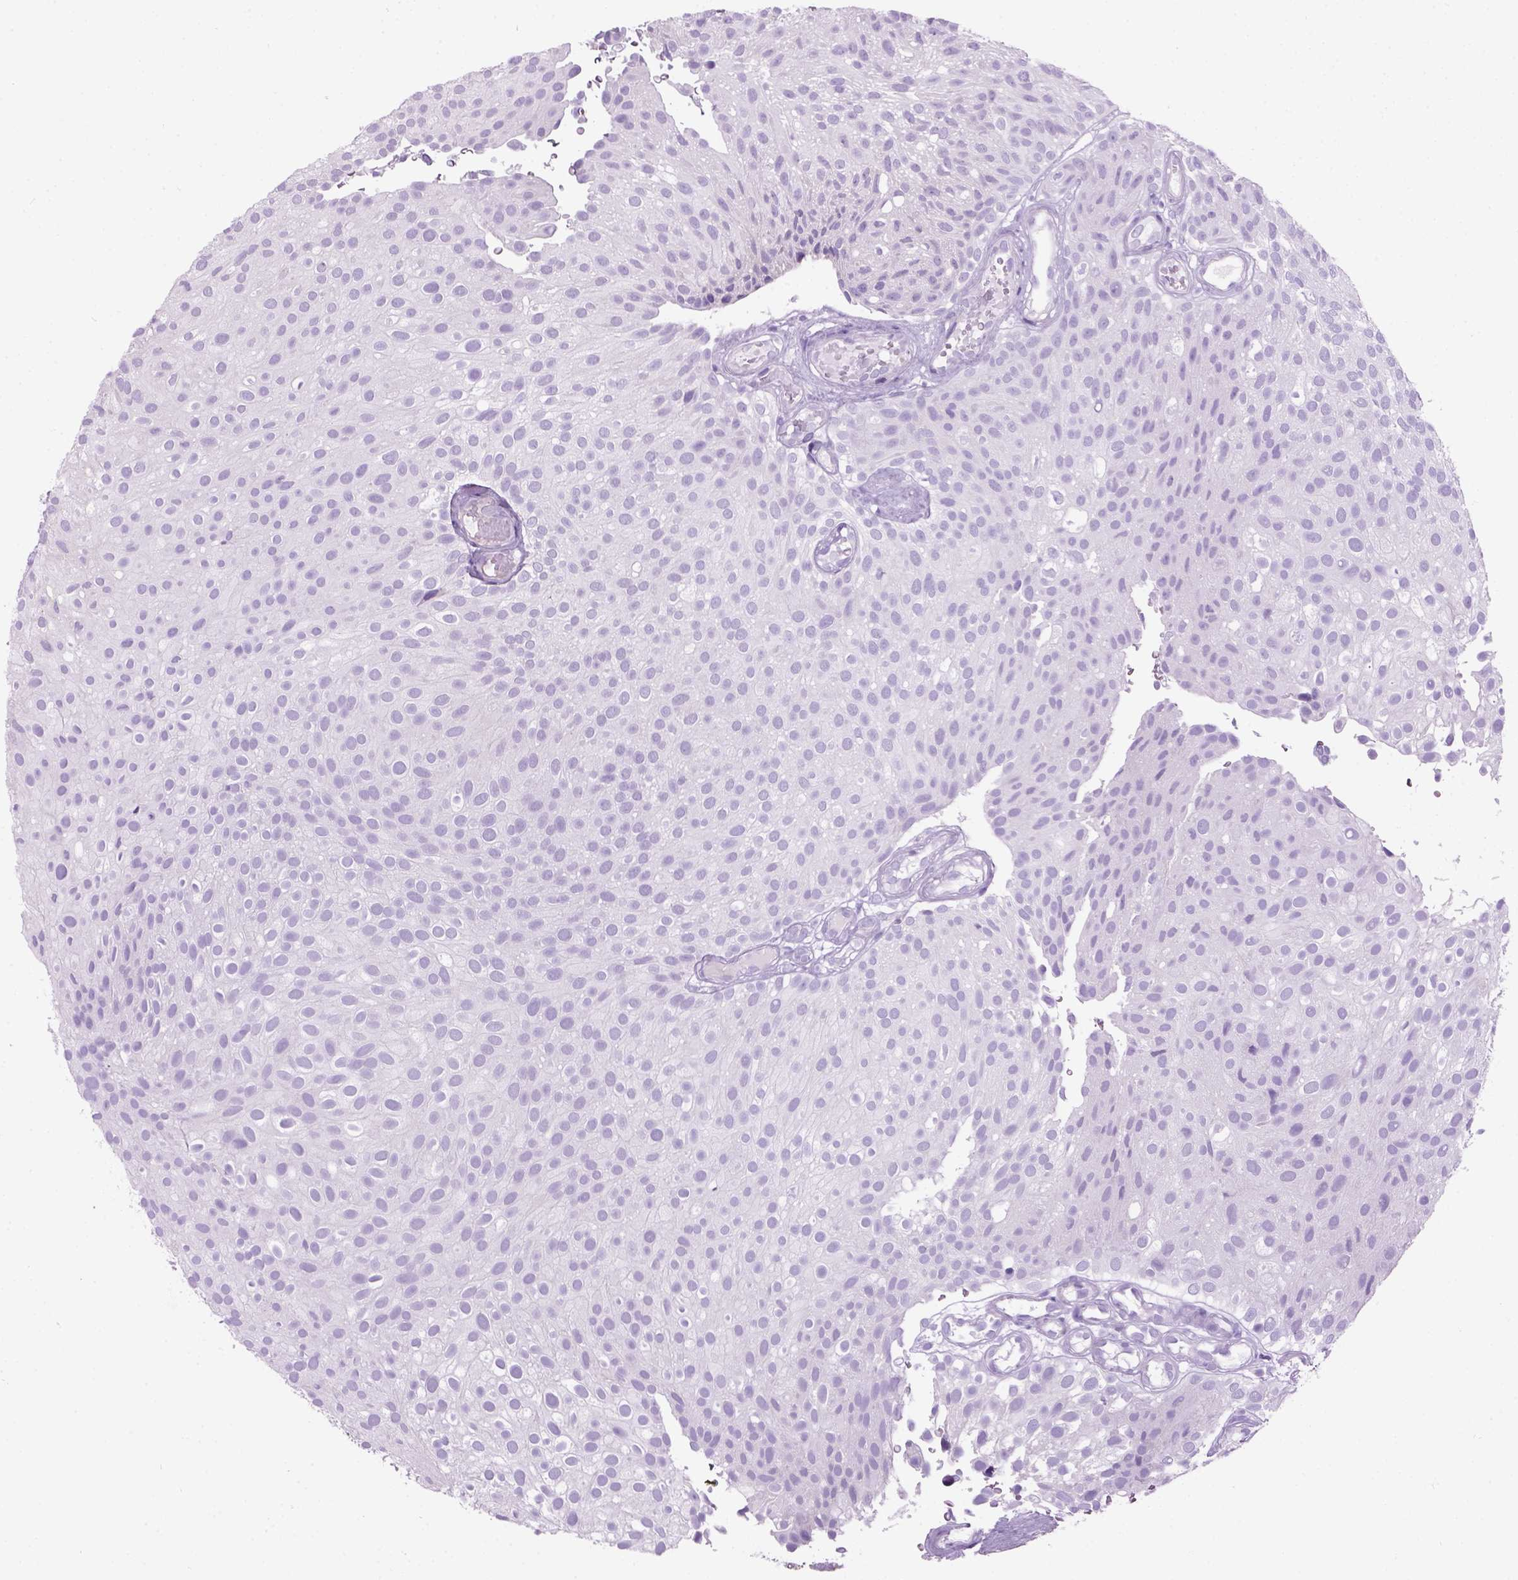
{"staining": {"intensity": "negative", "quantity": "none", "location": "none"}, "tissue": "urothelial cancer", "cell_type": "Tumor cells", "image_type": "cancer", "snomed": [{"axis": "morphology", "description": "Urothelial carcinoma, Low grade"}, {"axis": "topography", "description": "Urinary bladder"}], "caption": "Immunohistochemical staining of urothelial cancer demonstrates no significant staining in tumor cells. Brightfield microscopy of immunohistochemistry stained with DAB (brown) and hematoxylin (blue), captured at high magnification.", "gene": "GABRB2", "patient": {"sex": "male", "age": 78}}